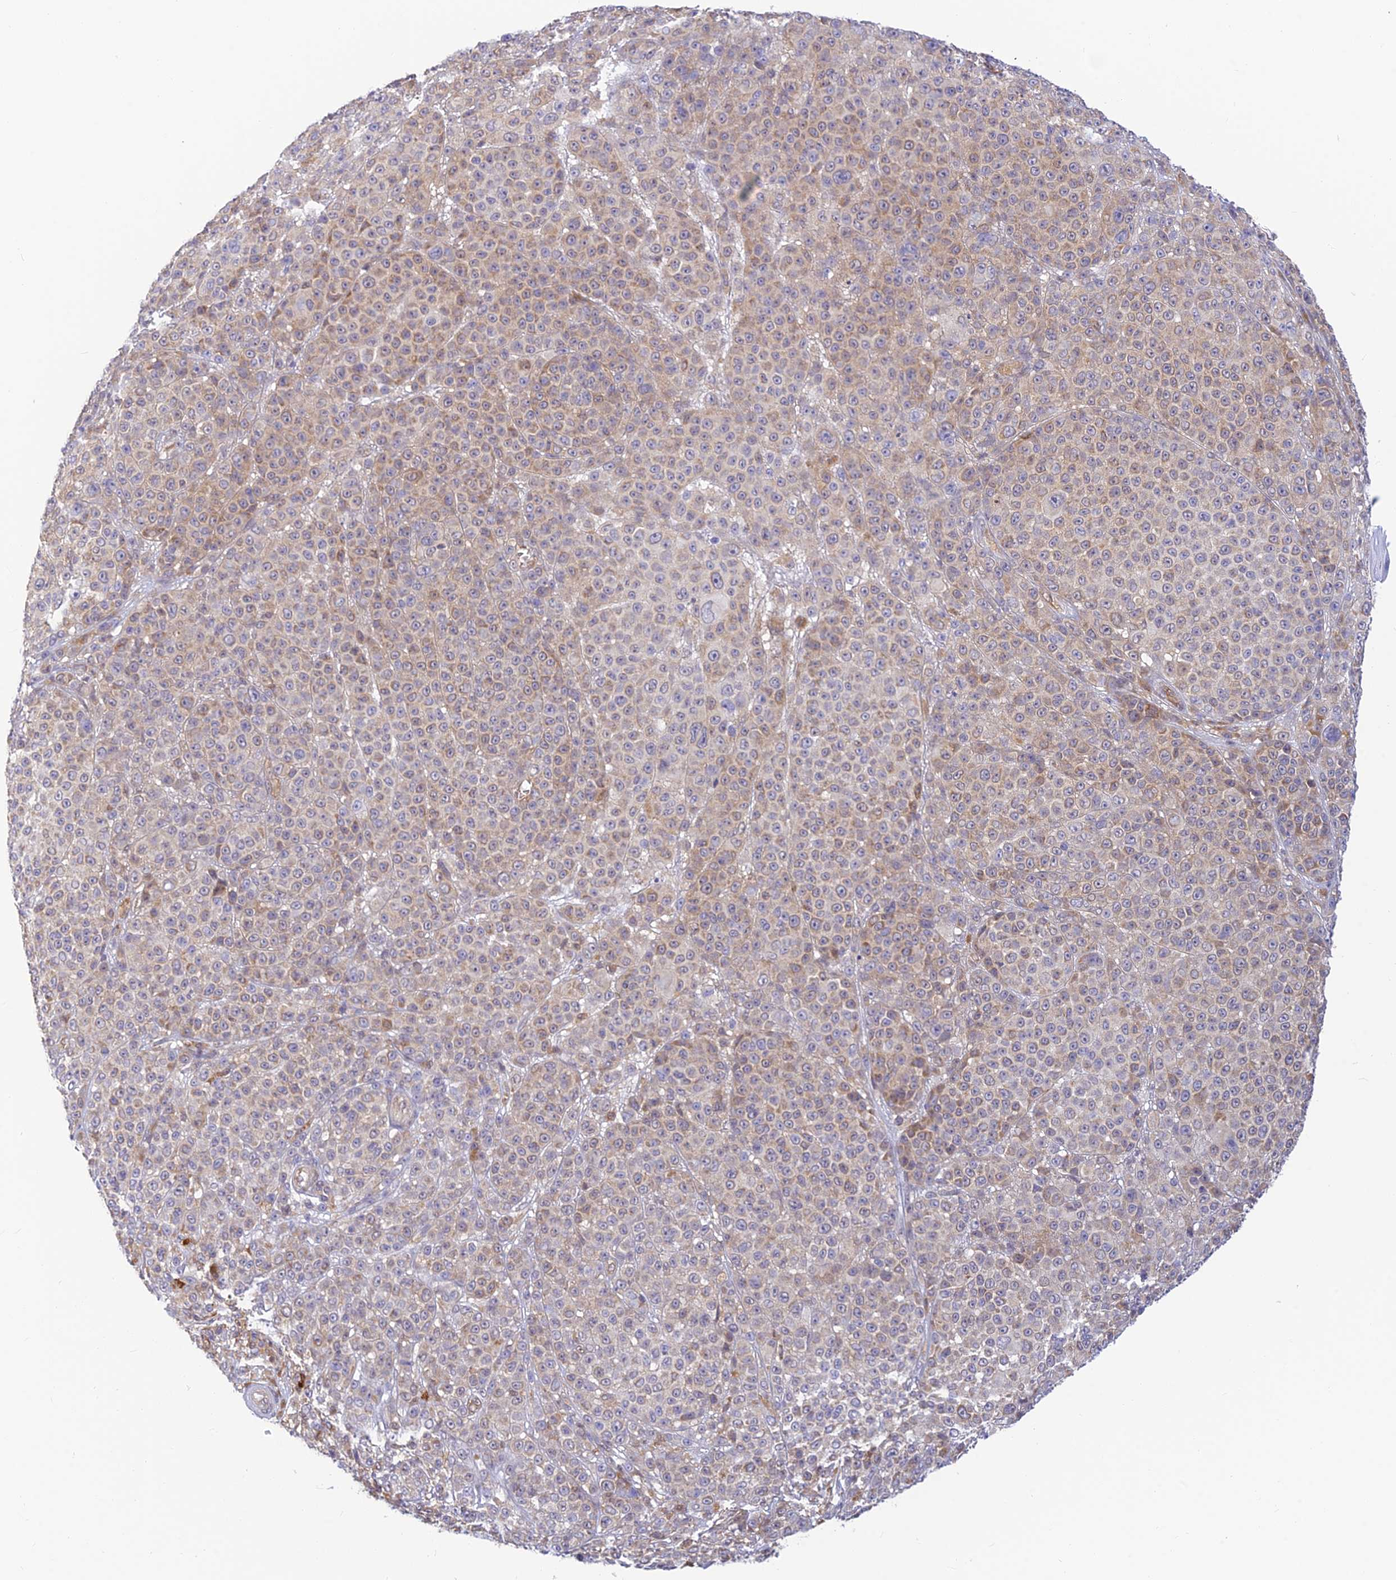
{"staining": {"intensity": "weak", "quantity": "25%-75%", "location": "cytoplasmic/membranous"}, "tissue": "melanoma", "cell_type": "Tumor cells", "image_type": "cancer", "snomed": [{"axis": "morphology", "description": "Malignant melanoma, NOS"}, {"axis": "topography", "description": "Skin"}], "caption": "A brown stain shows weak cytoplasmic/membranous staining of a protein in human melanoma tumor cells.", "gene": "LYSMD2", "patient": {"sex": "female", "age": 94}}